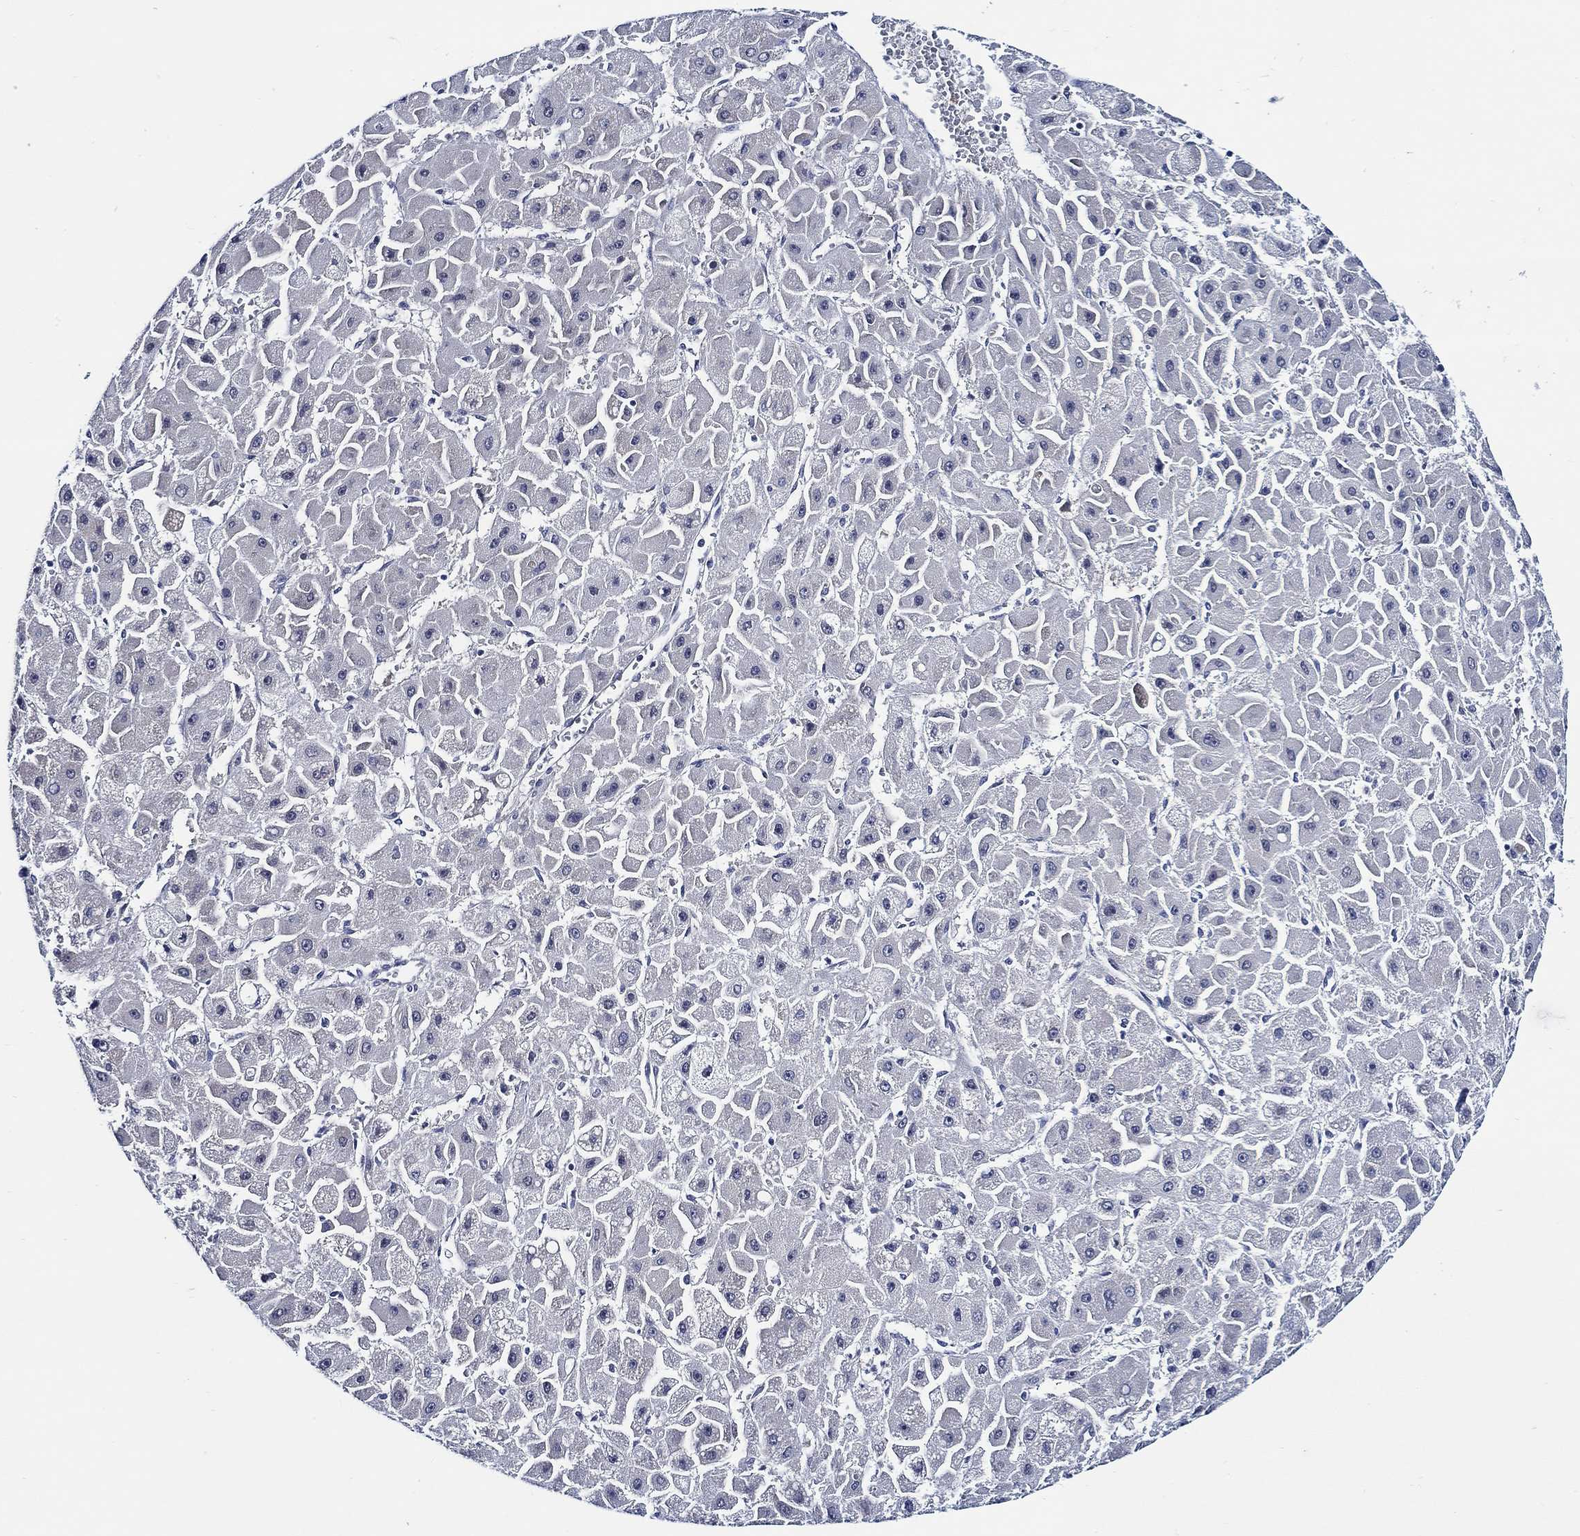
{"staining": {"intensity": "negative", "quantity": "none", "location": "none"}, "tissue": "liver cancer", "cell_type": "Tumor cells", "image_type": "cancer", "snomed": [{"axis": "morphology", "description": "Carcinoma, Hepatocellular, NOS"}, {"axis": "topography", "description": "Liver"}], "caption": "Tumor cells are negative for protein expression in human liver hepatocellular carcinoma.", "gene": "C8orf48", "patient": {"sex": "female", "age": 25}}